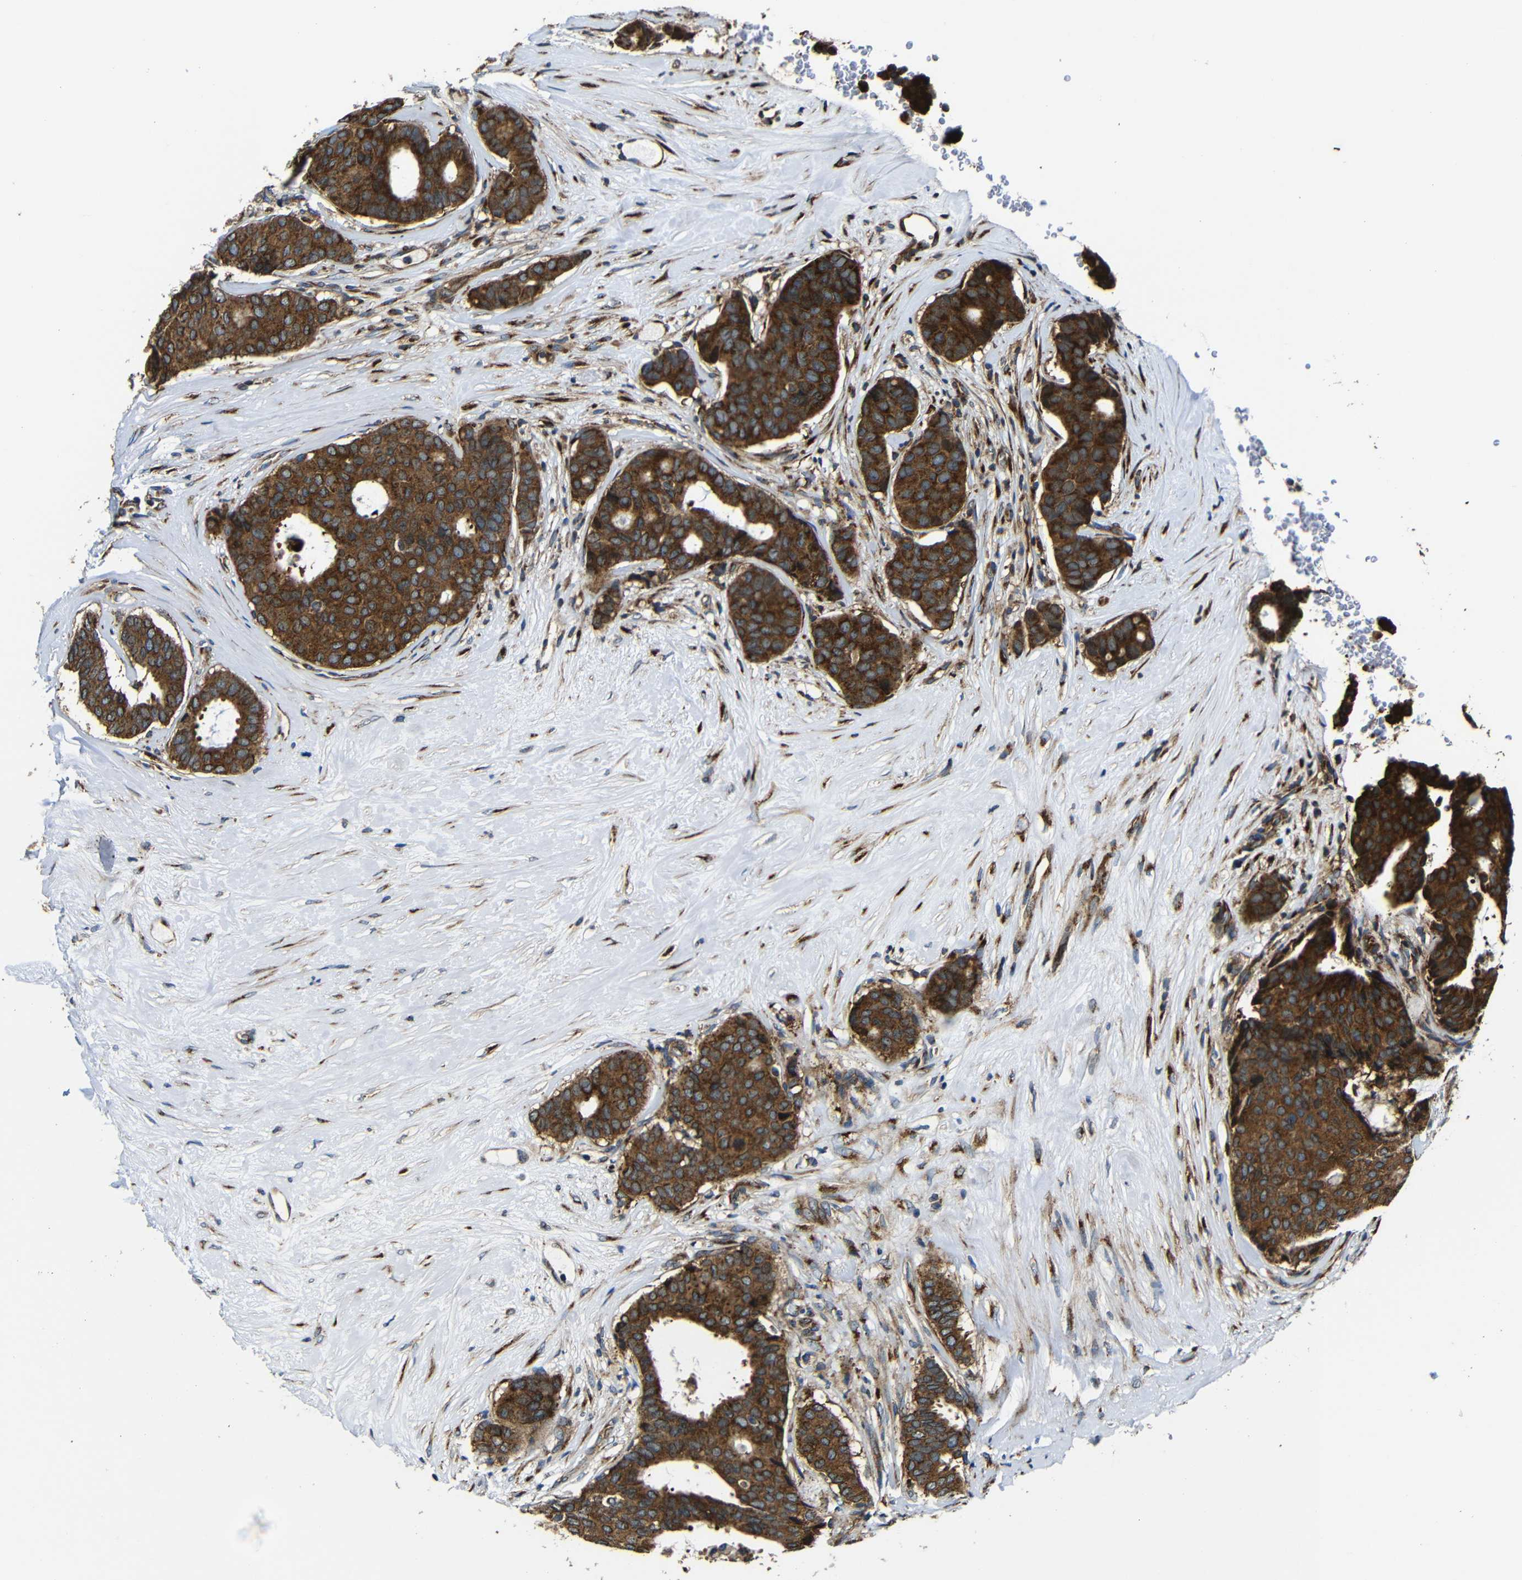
{"staining": {"intensity": "strong", "quantity": ">75%", "location": "cytoplasmic/membranous"}, "tissue": "breast cancer", "cell_type": "Tumor cells", "image_type": "cancer", "snomed": [{"axis": "morphology", "description": "Duct carcinoma"}, {"axis": "topography", "description": "Breast"}], "caption": "Immunohistochemical staining of human infiltrating ductal carcinoma (breast) exhibits high levels of strong cytoplasmic/membranous protein staining in approximately >75% of tumor cells.", "gene": "ABCE1", "patient": {"sex": "female", "age": 75}}